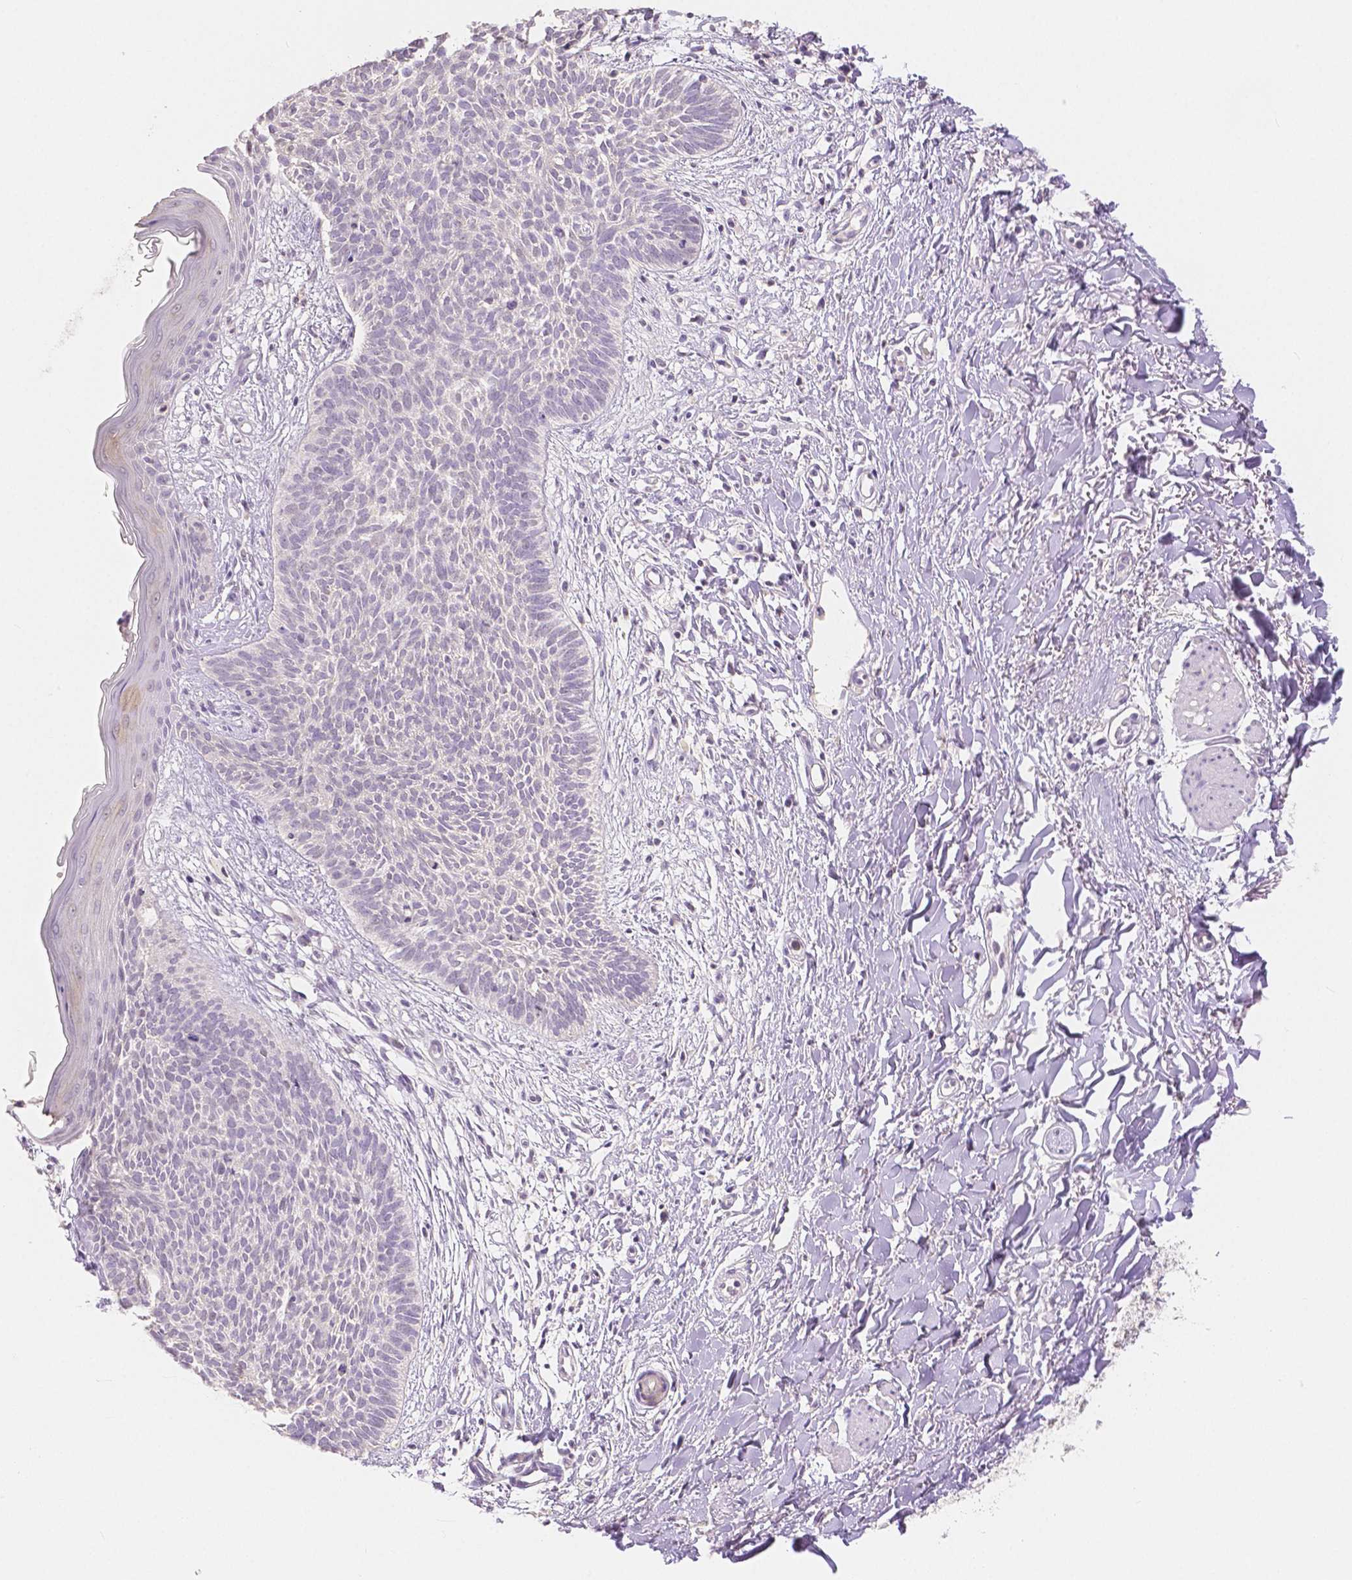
{"staining": {"intensity": "negative", "quantity": "none", "location": "none"}, "tissue": "skin cancer", "cell_type": "Tumor cells", "image_type": "cancer", "snomed": [{"axis": "morphology", "description": "Basal cell carcinoma"}, {"axis": "topography", "description": "Skin"}], "caption": "The histopathology image displays no significant positivity in tumor cells of skin cancer.", "gene": "OCLN", "patient": {"sex": "female", "age": 84}}